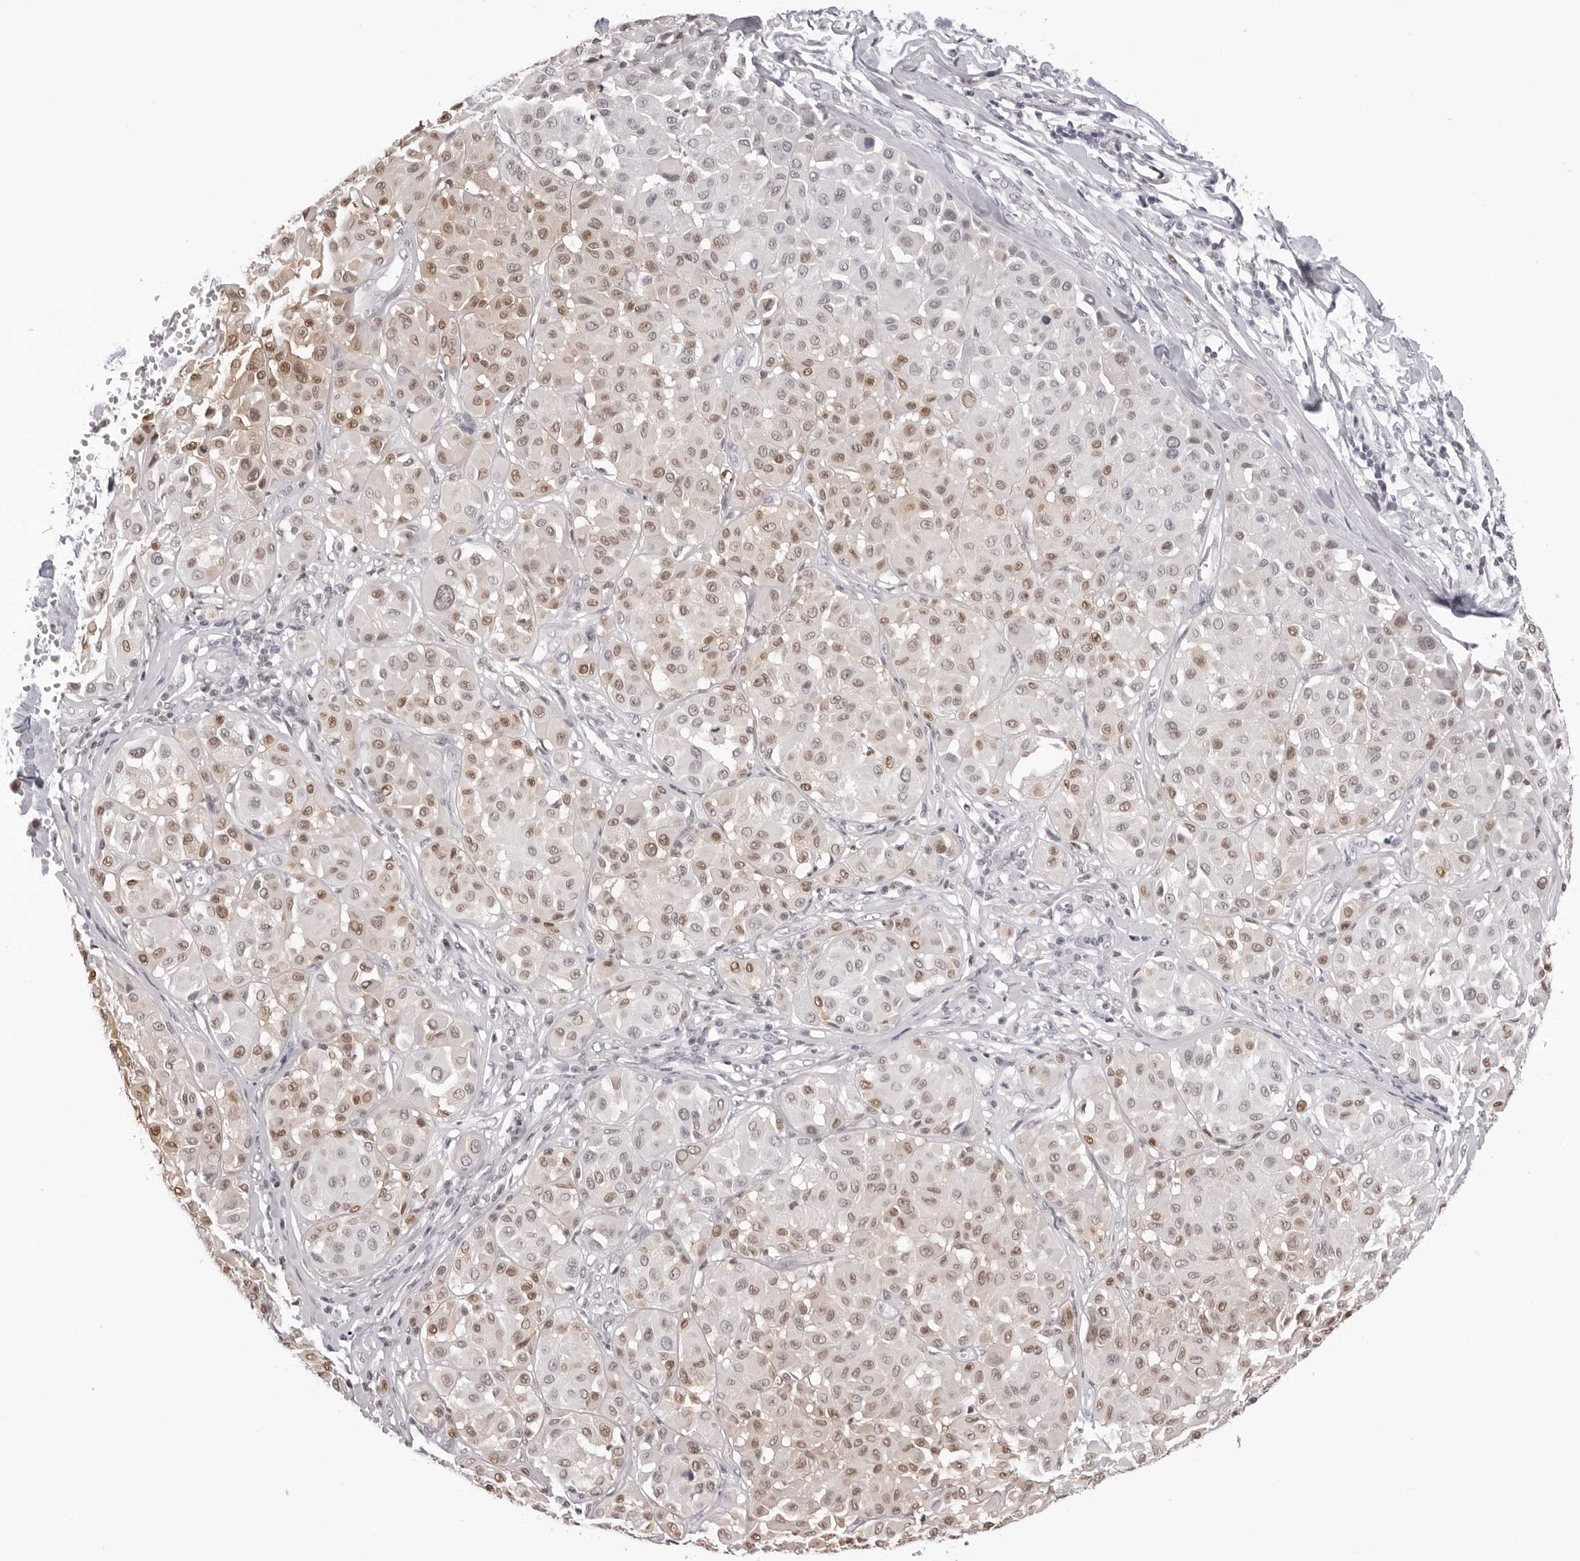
{"staining": {"intensity": "moderate", "quantity": "25%-75%", "location": "nuclear"}, "tissue": "melanoma", "cell_type": "Tumor cells", "image_type": "cancer", "snomed": [{"axis": "morphology", "description": "Malignant melanoma, Metastatic site"}, {"axis": "topography", "description": "Soft tissue"}], "caption": "Human malignant melanoma (metastatic site) stained with a brown dye shows moderate nuclear positive positivity in approximately 25%-75% of tumor cells.", "gene": "HSPA4", "patient": {"sex": "male", "age": 41}}